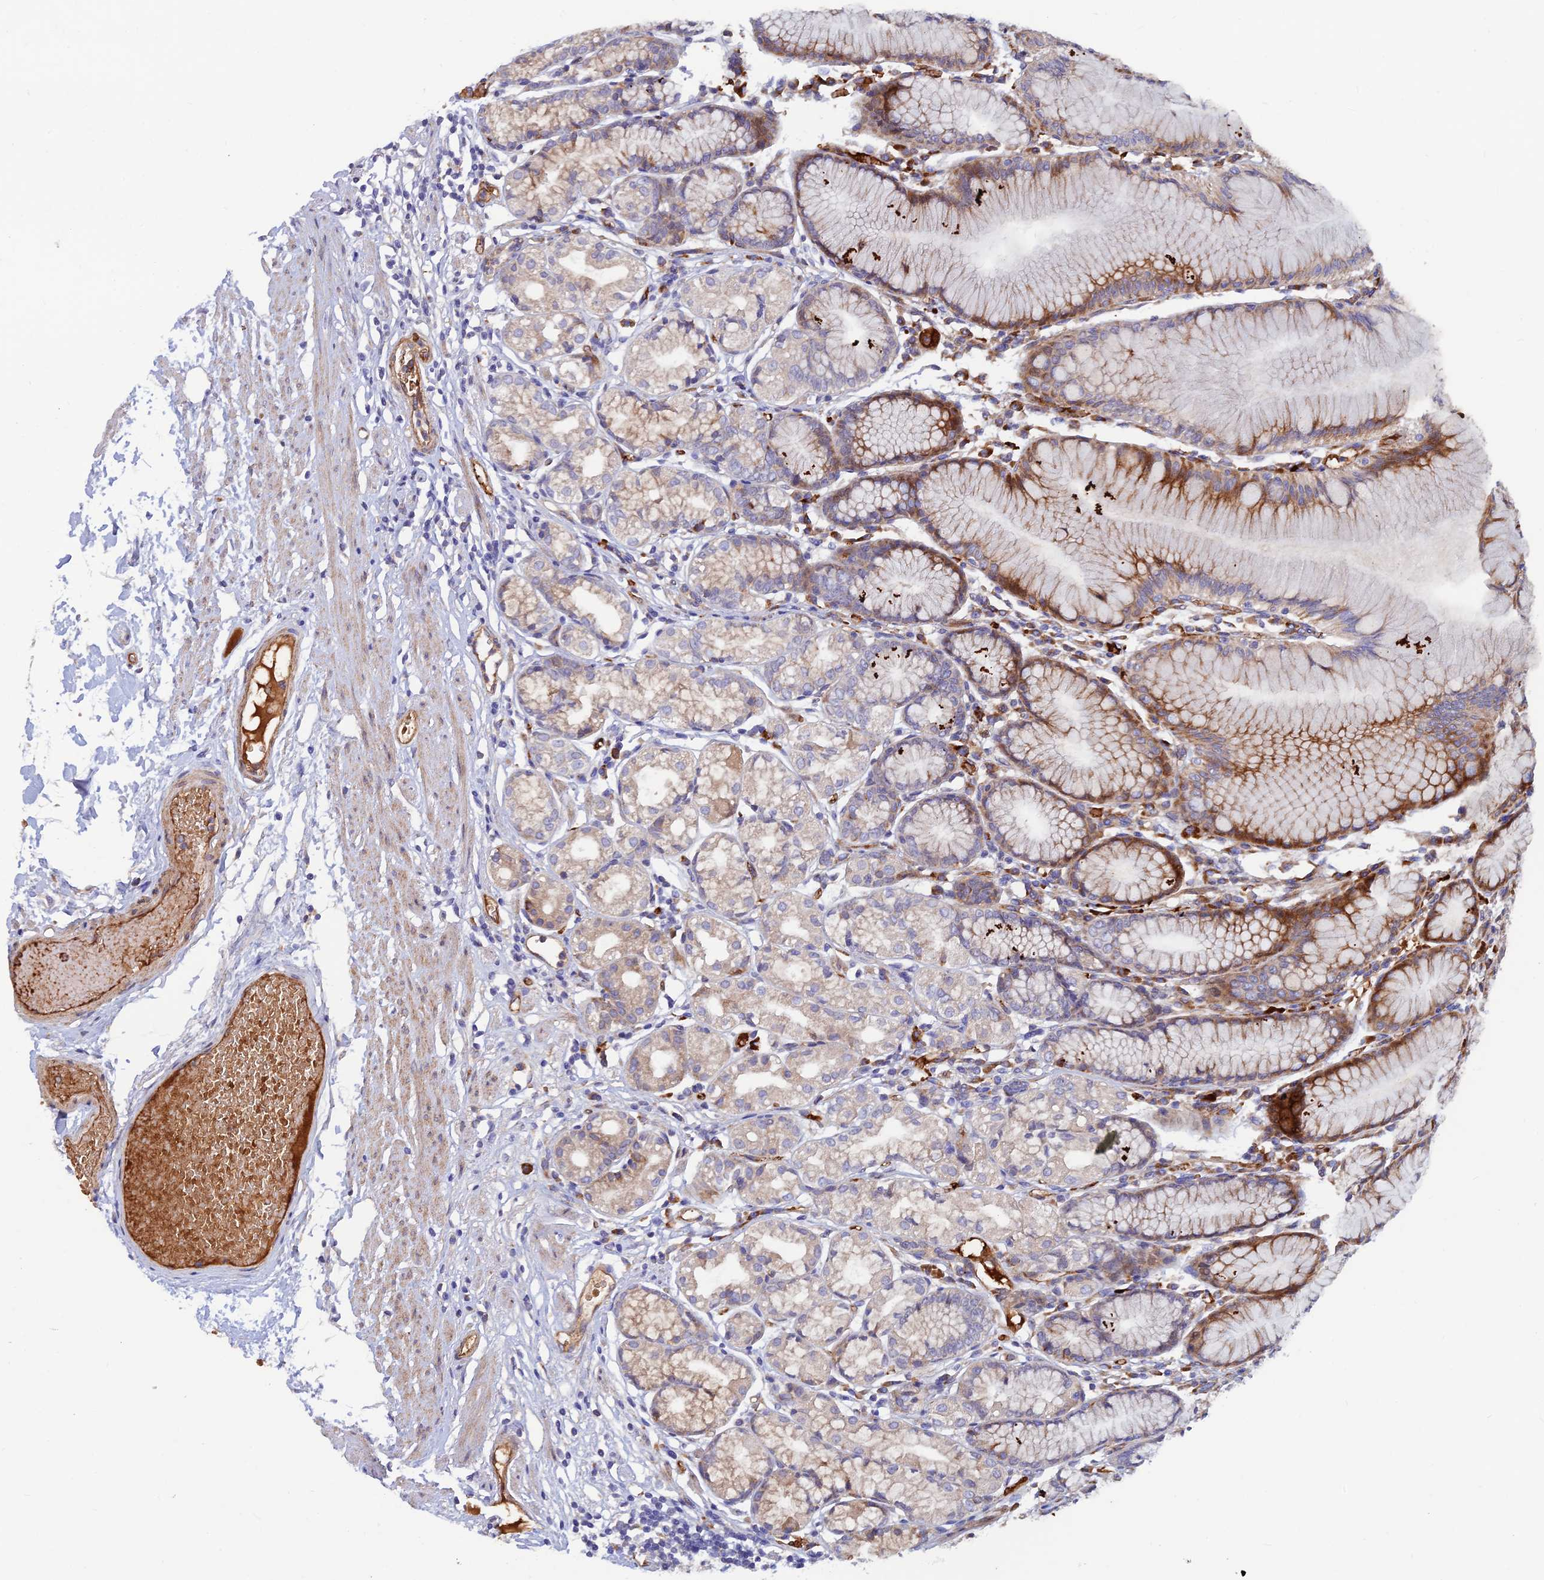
{"staining": {"intensity": "moderate", "quantity": ">75%", "location": "cytoplasmic/membranous"}, "tissue": "stomach", "cell_type": "Glandular cells", "image_type": "normal", "snomed": [{"axis": "morphology", "description": "Normal tissue, NOS"}, {"axis": "topography", "description": "Stomach"}], "caption": "Normal stomach exhibits moderate cytoplasmic/membranous expression in about >75% of glandular cells.", "gene": "GMCL1", "patient": {"sex": "female", "age": 57}}